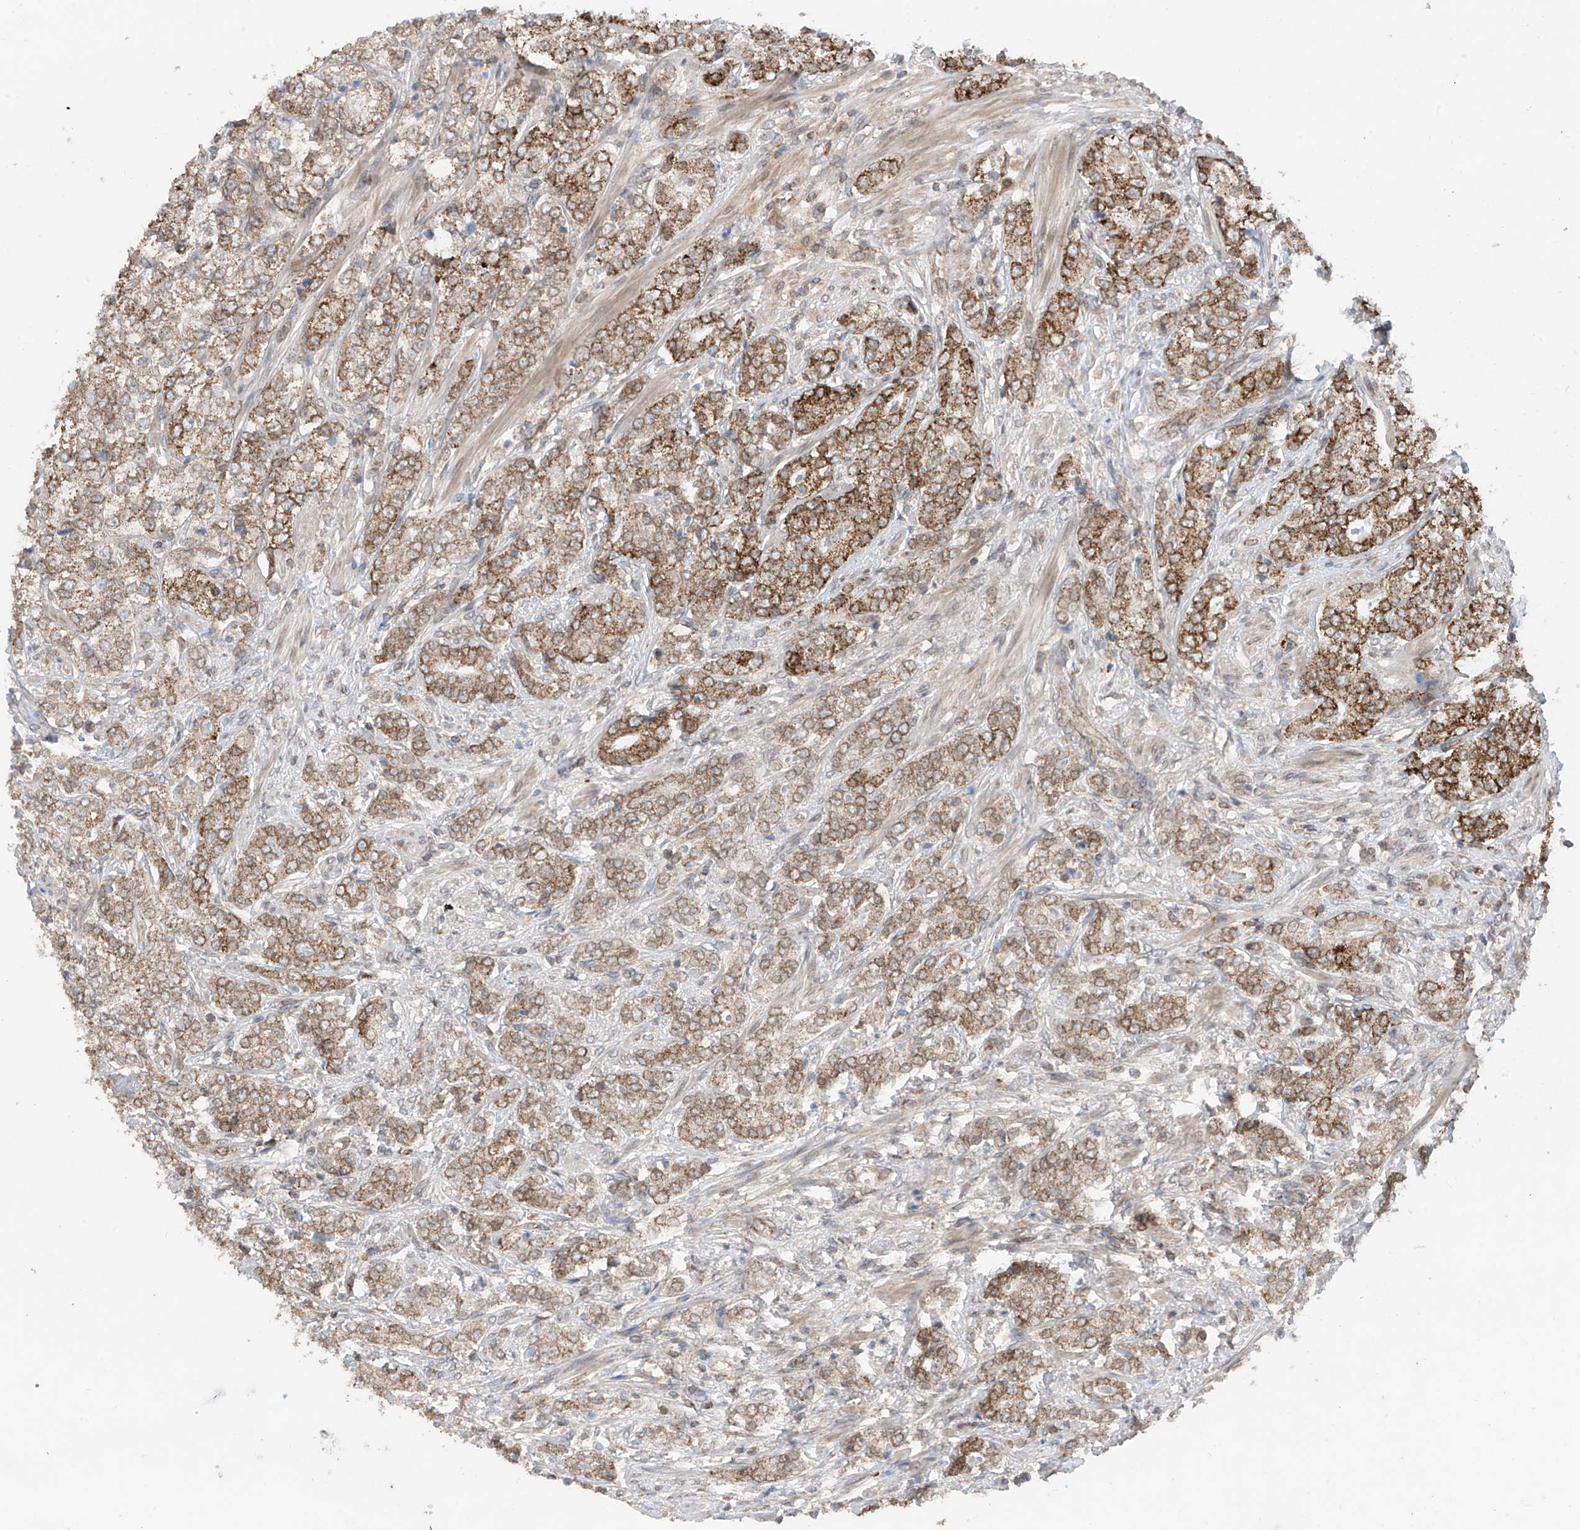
{"staining": {"intensity": "moderate", "quantity": ">75%", "location": "cytoplasmic/membranous"}, "tissue": "prostate cancer", "cell_type": "Tumor cells", "image_type": "cancer", "snomed": [{"axis": "morphology", "description": "Adenocarcinoma, High grade"}, {"axis": "topography", "description": "Prostate"}], "caption": "Immunohistochemistry micrograph of neoplastic tissue: prostate cancer (adenocarcinoma (high-grade)) stained using IHC displays medium levels of moderate protein expression localized specifically in the cytoplasmic/membranous of tumor cells, appearing as a cytoplasmic/membranous brown color.", "gene": "AHCTF1", "patient": {"sex": "male", "age": 69}}